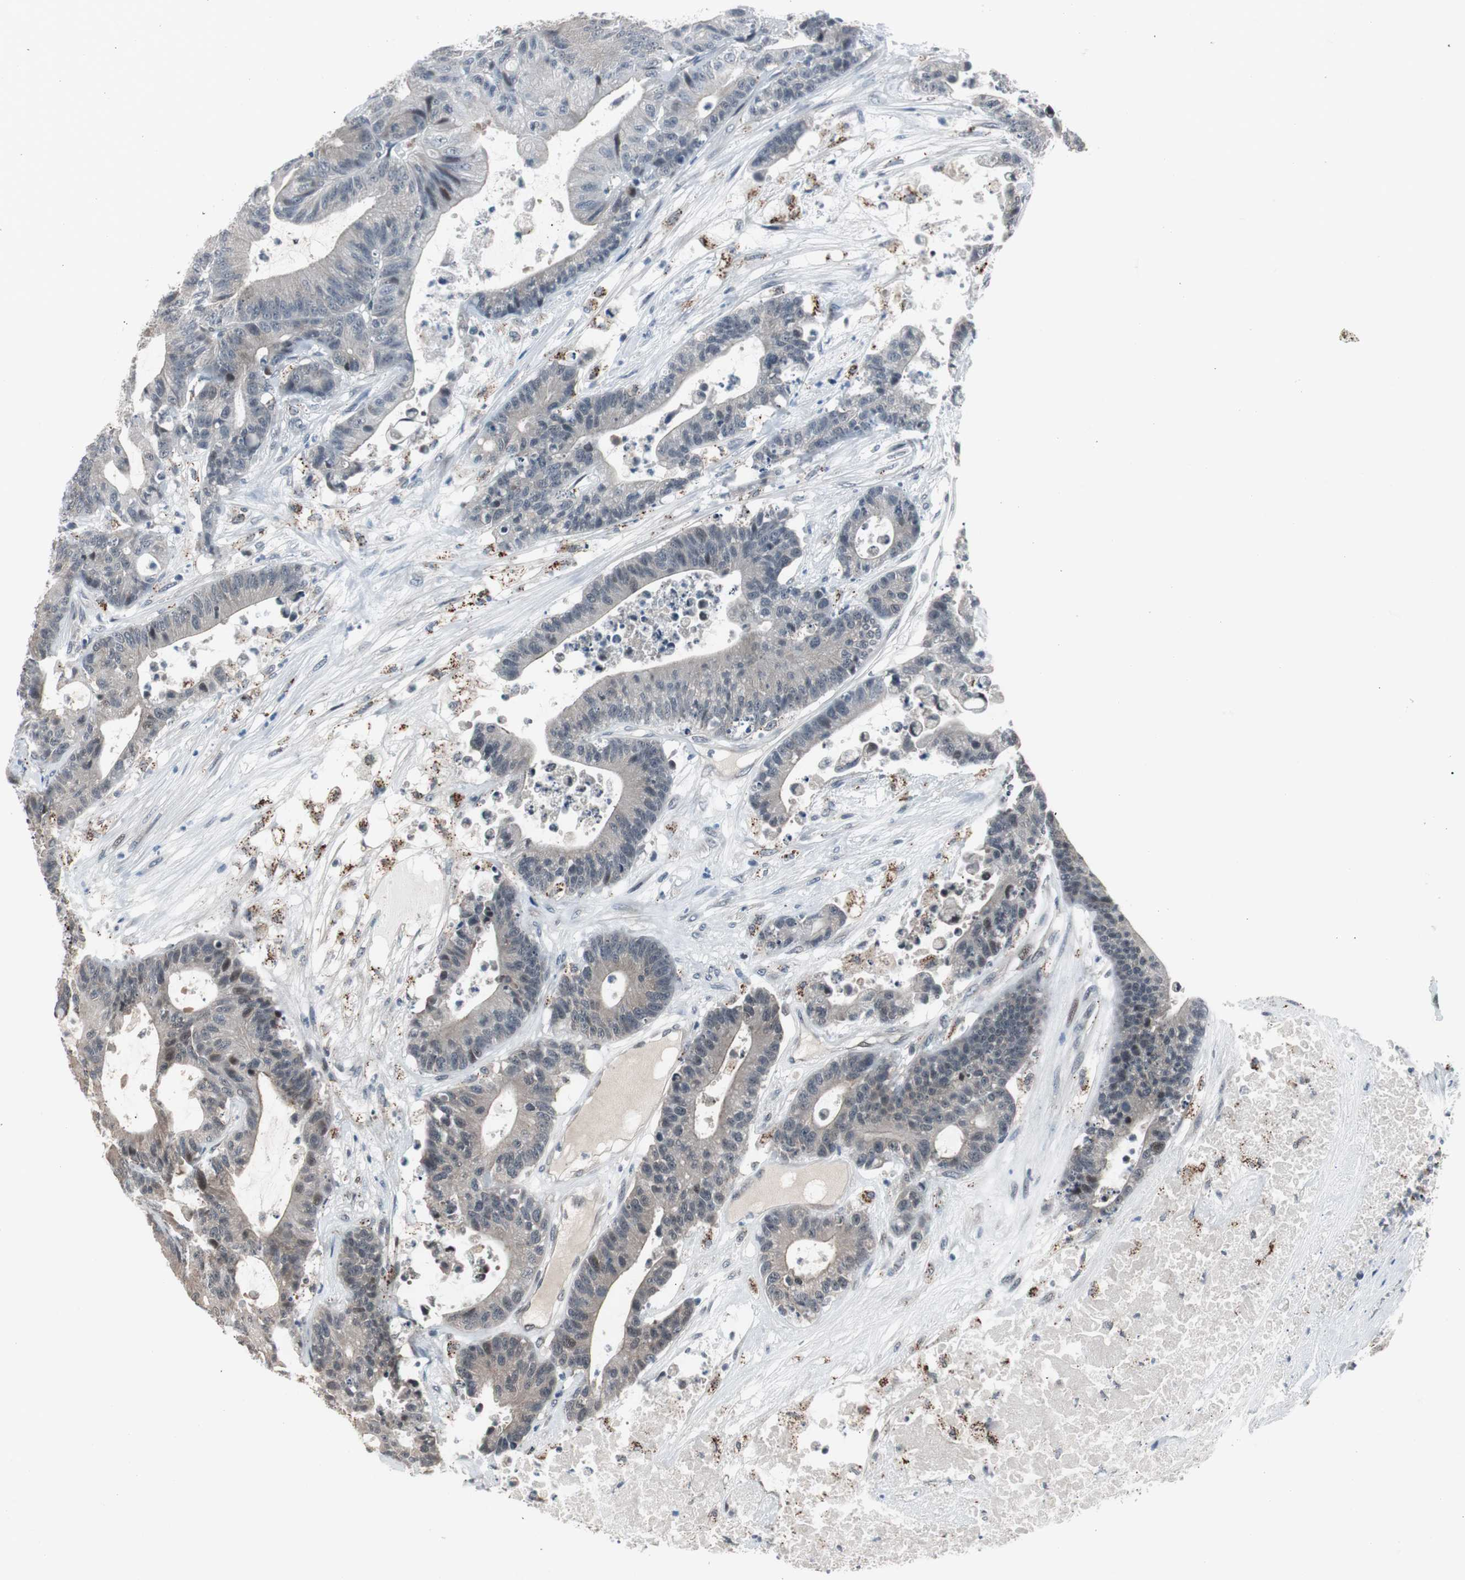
{"staining": {"intensity": "negative", "quantity": "none", "location": "none"}, "tissue": "colorectal cancer", "cell_type": "Tumor cells", "image_type": "cancer", "snomed": [{"axis": "morphology", "description": "Adenocarcinoma, NOS"}, {"axis": "topography", "description": "Colon"}], "caption": "A high-resolution histopathology image shows IHC staining of adenocarcinoma (colorectal), which demonstrates no significant positivity in tumor cells.", "gene": "BOLA1", "patient": {"sex": "female", "age": 84}}